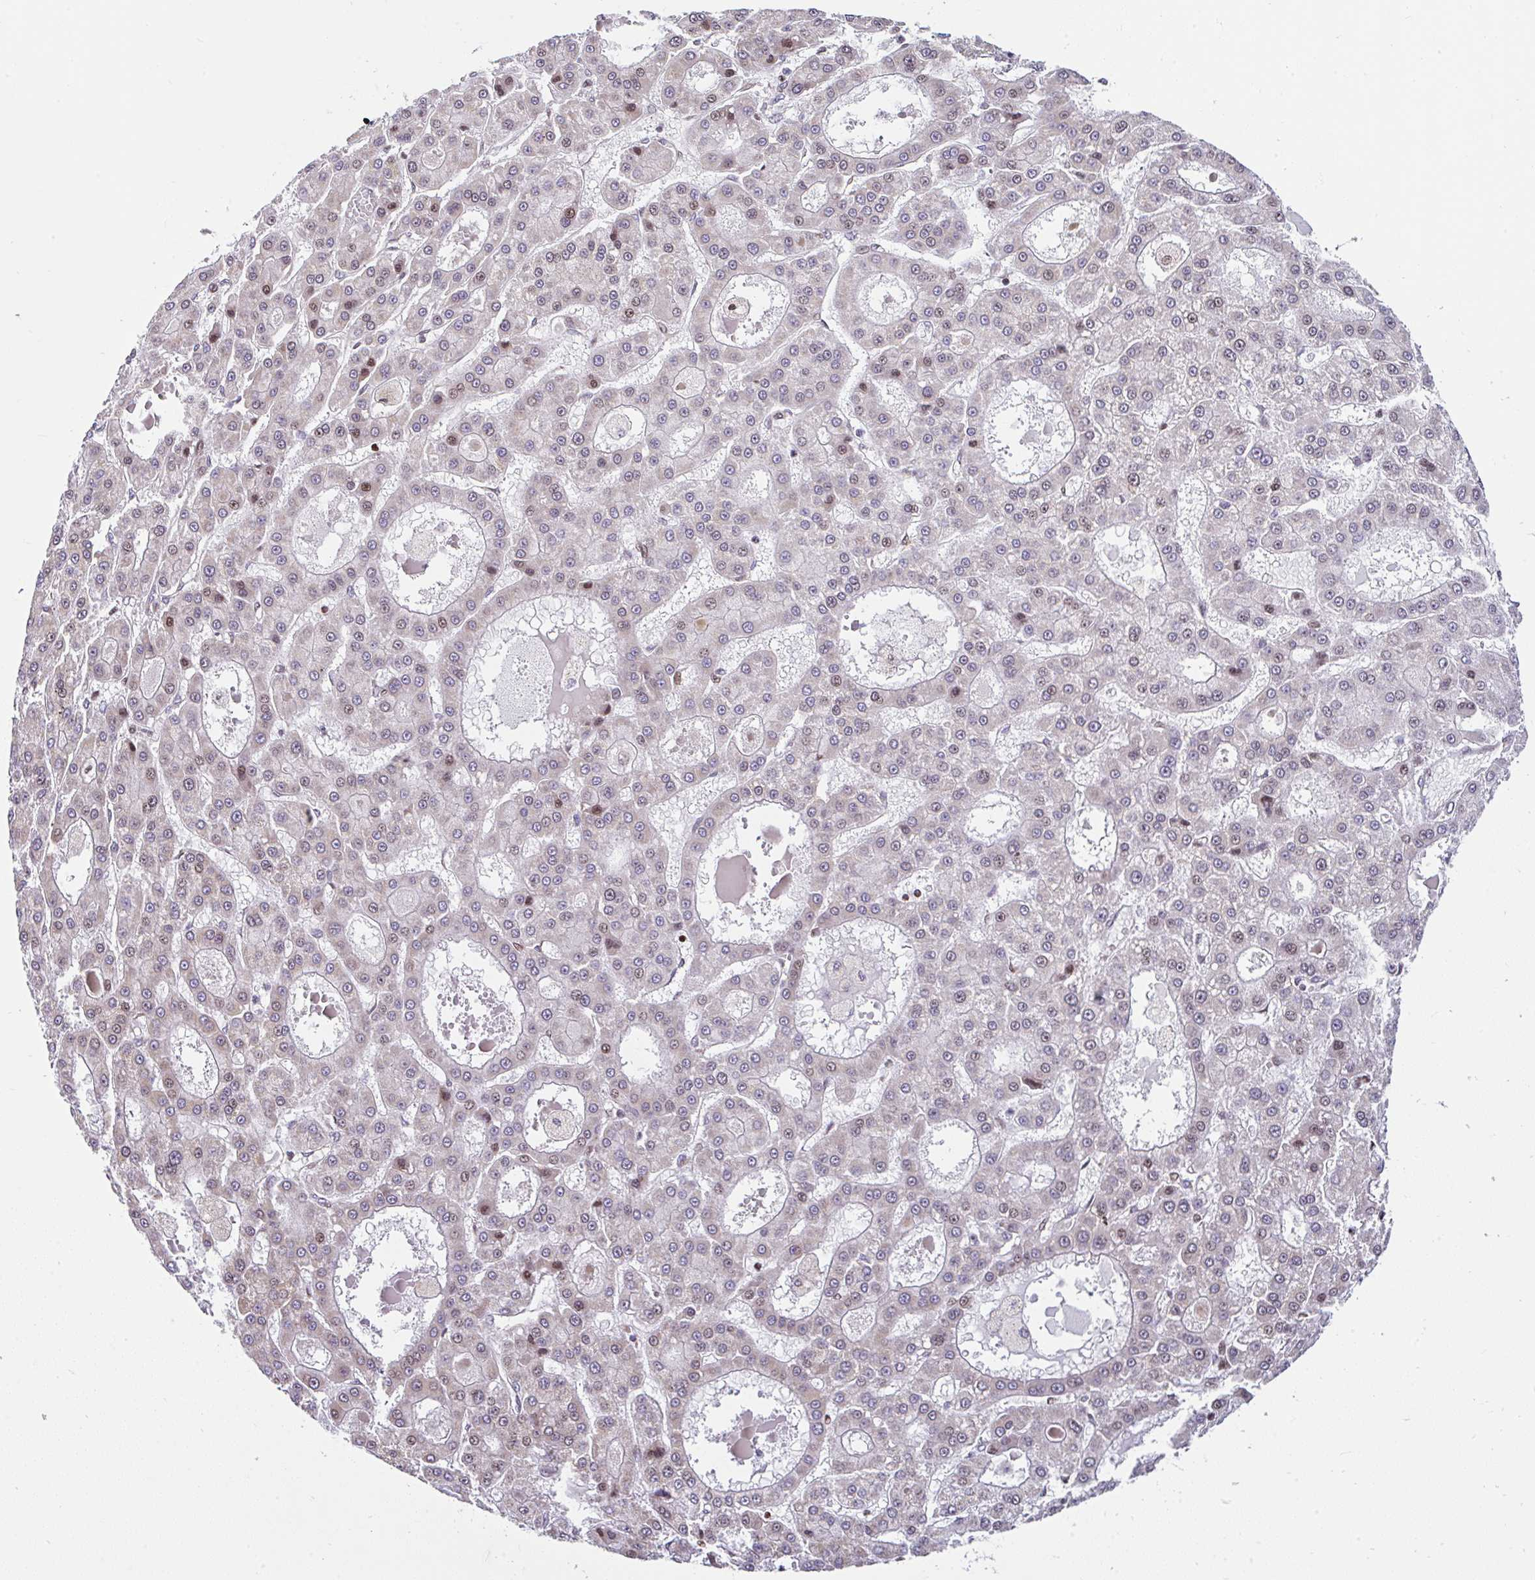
{"staining": {"intensity": "weak", "quantity": "<25%", "location": "nuclear"}, "tissue": "liver cancer", "cell_type": "Tumor cells", "image_type": "cancer", "snomed": [{"axis": "morphology", "description": "Carcinoma, Hepatocellular, NOS"}, {"axis": "topography", "description": "Liver"}], "caption": "Liver hepatocellular carcinoma was stained to show a protein in brown. There is no significant expression in tumor cells.", "gene": "FIGNL1", "patient": {"sex": "male", "age": 70}}